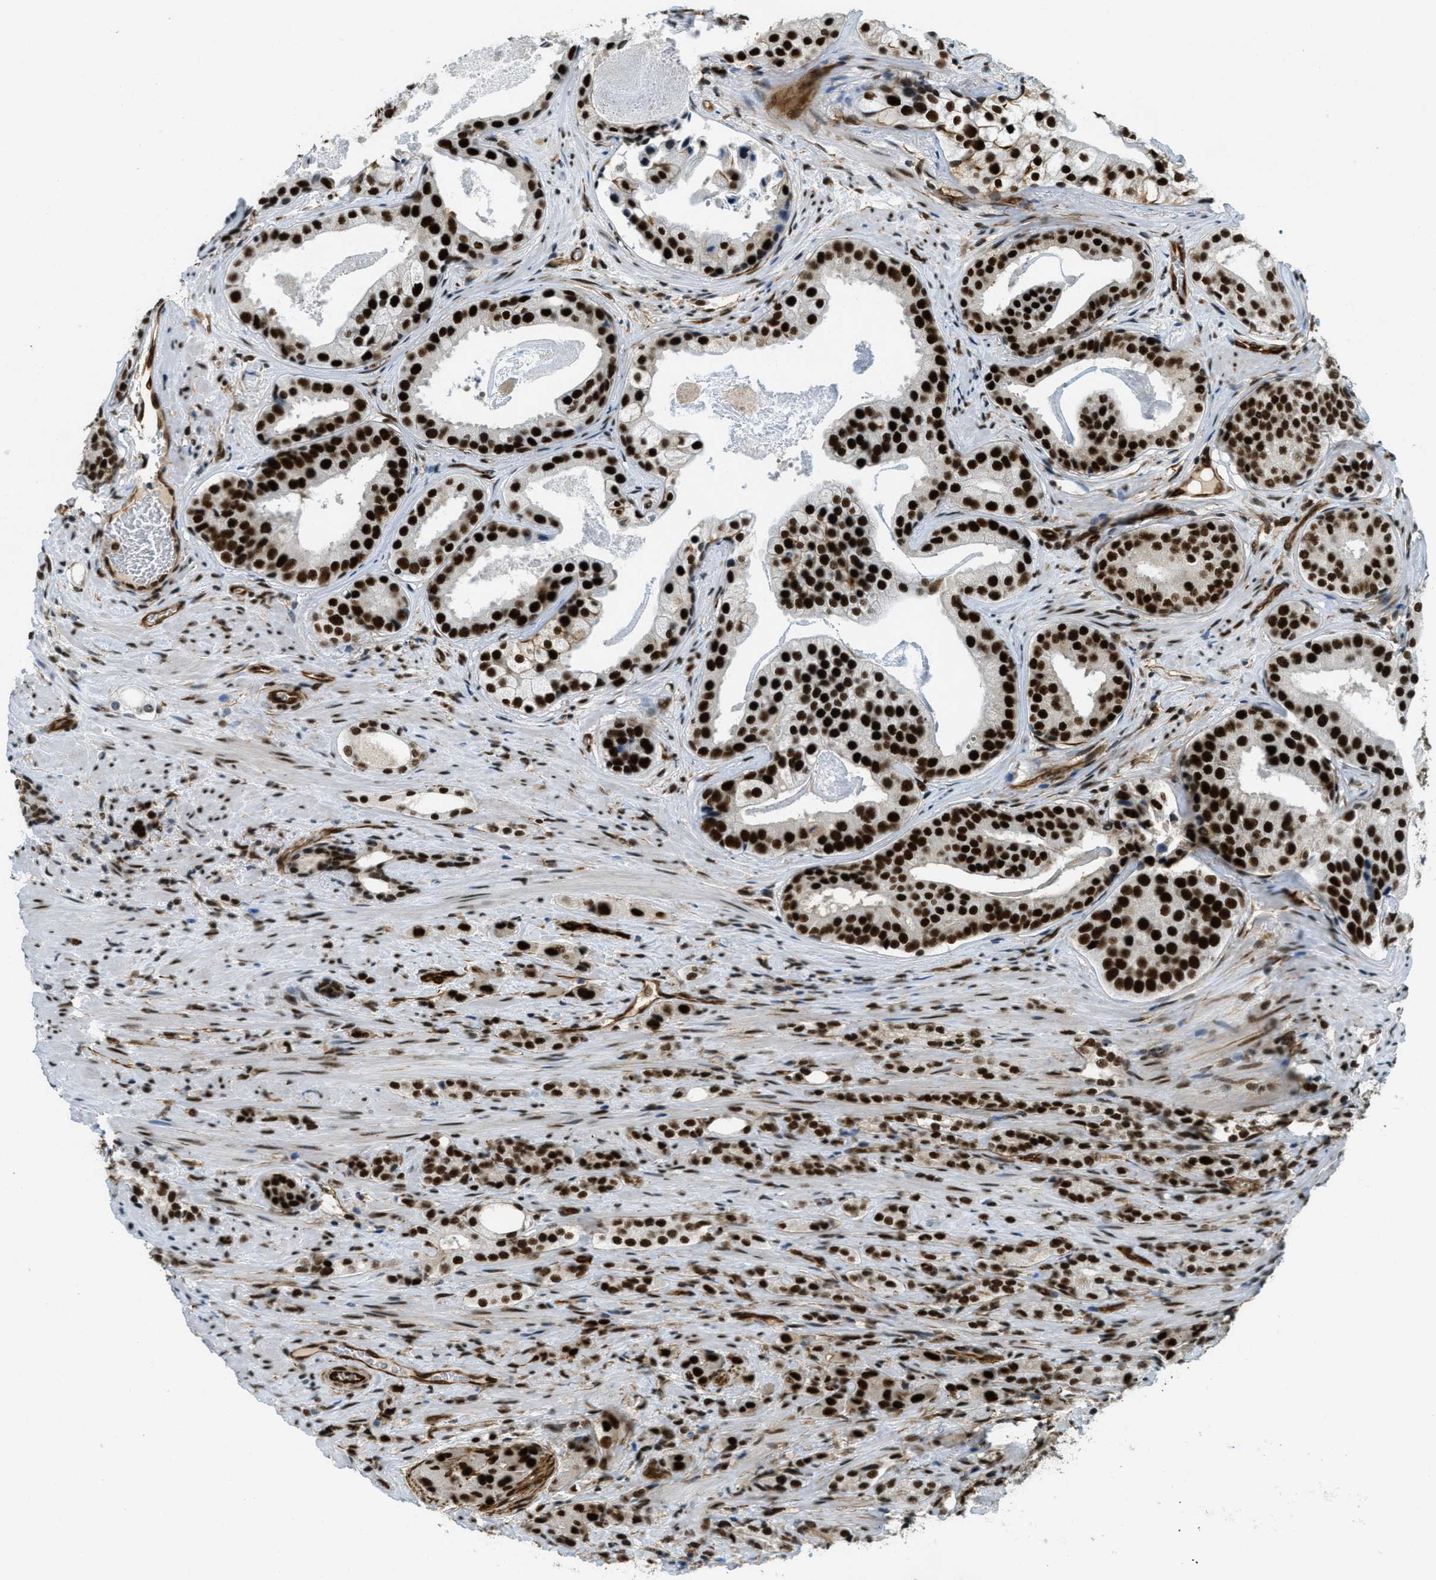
{"staining": {"intensity": "strong", "quantity": ">75%", "location": "nuclear"}, "tissue": "prostate cancer", "cell_type": "Tumor cells", "image_type": "cancer", "snomed": [{"axis": "morphology", "description": "Adenocarcinoma, High grade"}, {"axis": "topography", "description": "Prostate"}], "caption": "High-grade adenocarcinoma (prostate) stained with a brown dye demonstrates strong nuclear positive expression in about >75% of tumor cells.", "gene": "ZFR", "patient": {"sex": "male", "age": 71}}